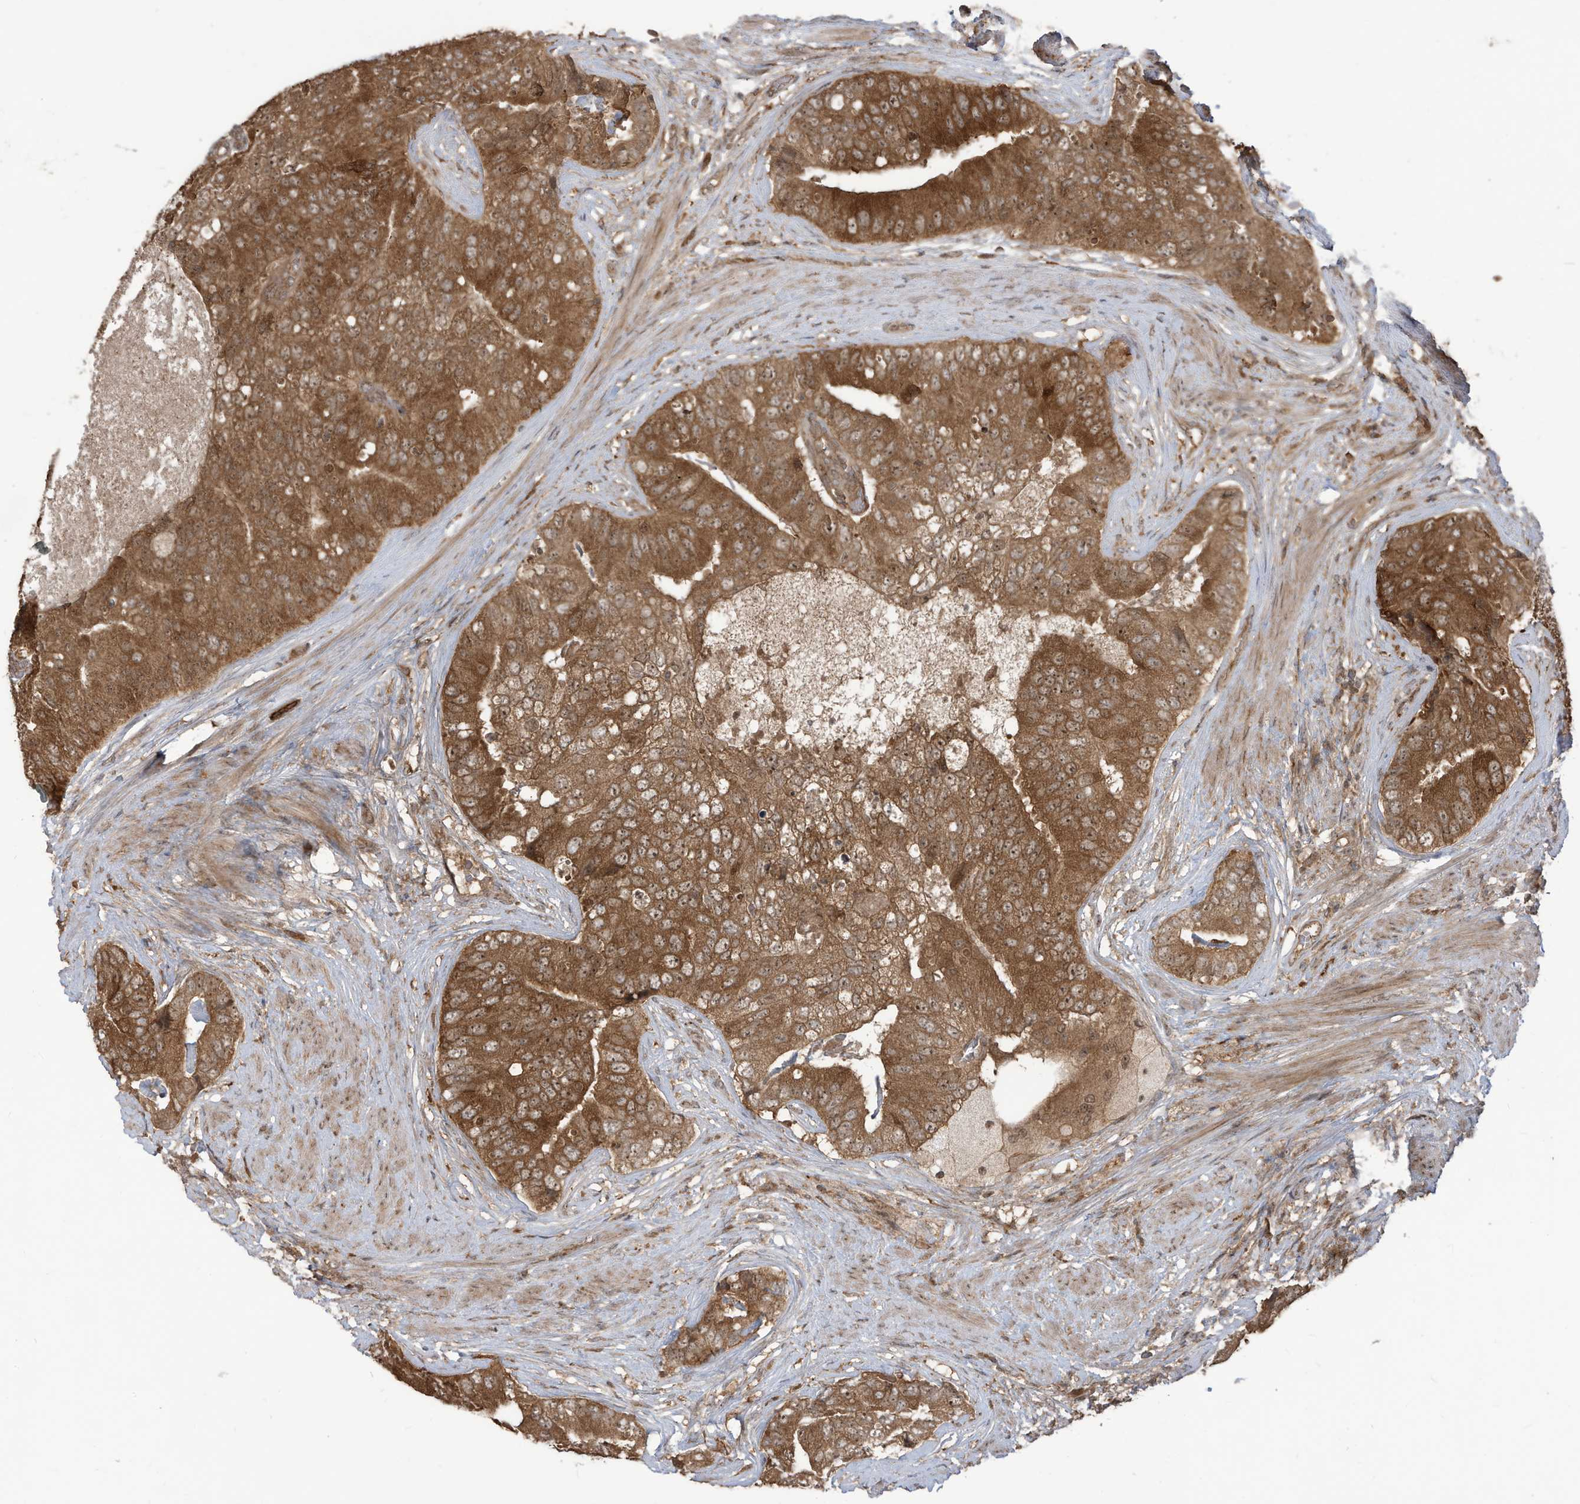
{"staining": {"intensity": "strong", "quantity": ">75%", "location": "cytoplasmic/membranous,nuclear"}, "tissue": "prostate cancer", "cell_type": "Tumor cells", "image_type": "cancer", "snomed": [{"axis": "morphology", "description": "Adenocarcinoma, High grade"}, {"axis": "topography", "description": "Prostate"}], "caption": "Immunohistochemistry (IHC) of human high-grade adenocarcinoma (prostate) displays high levels of strong cytoplasmic/membranous and nuclear expression in about >75% of tumor cells.", "gene": "CARF", "patient": {"sex": "male", "age": 70}}